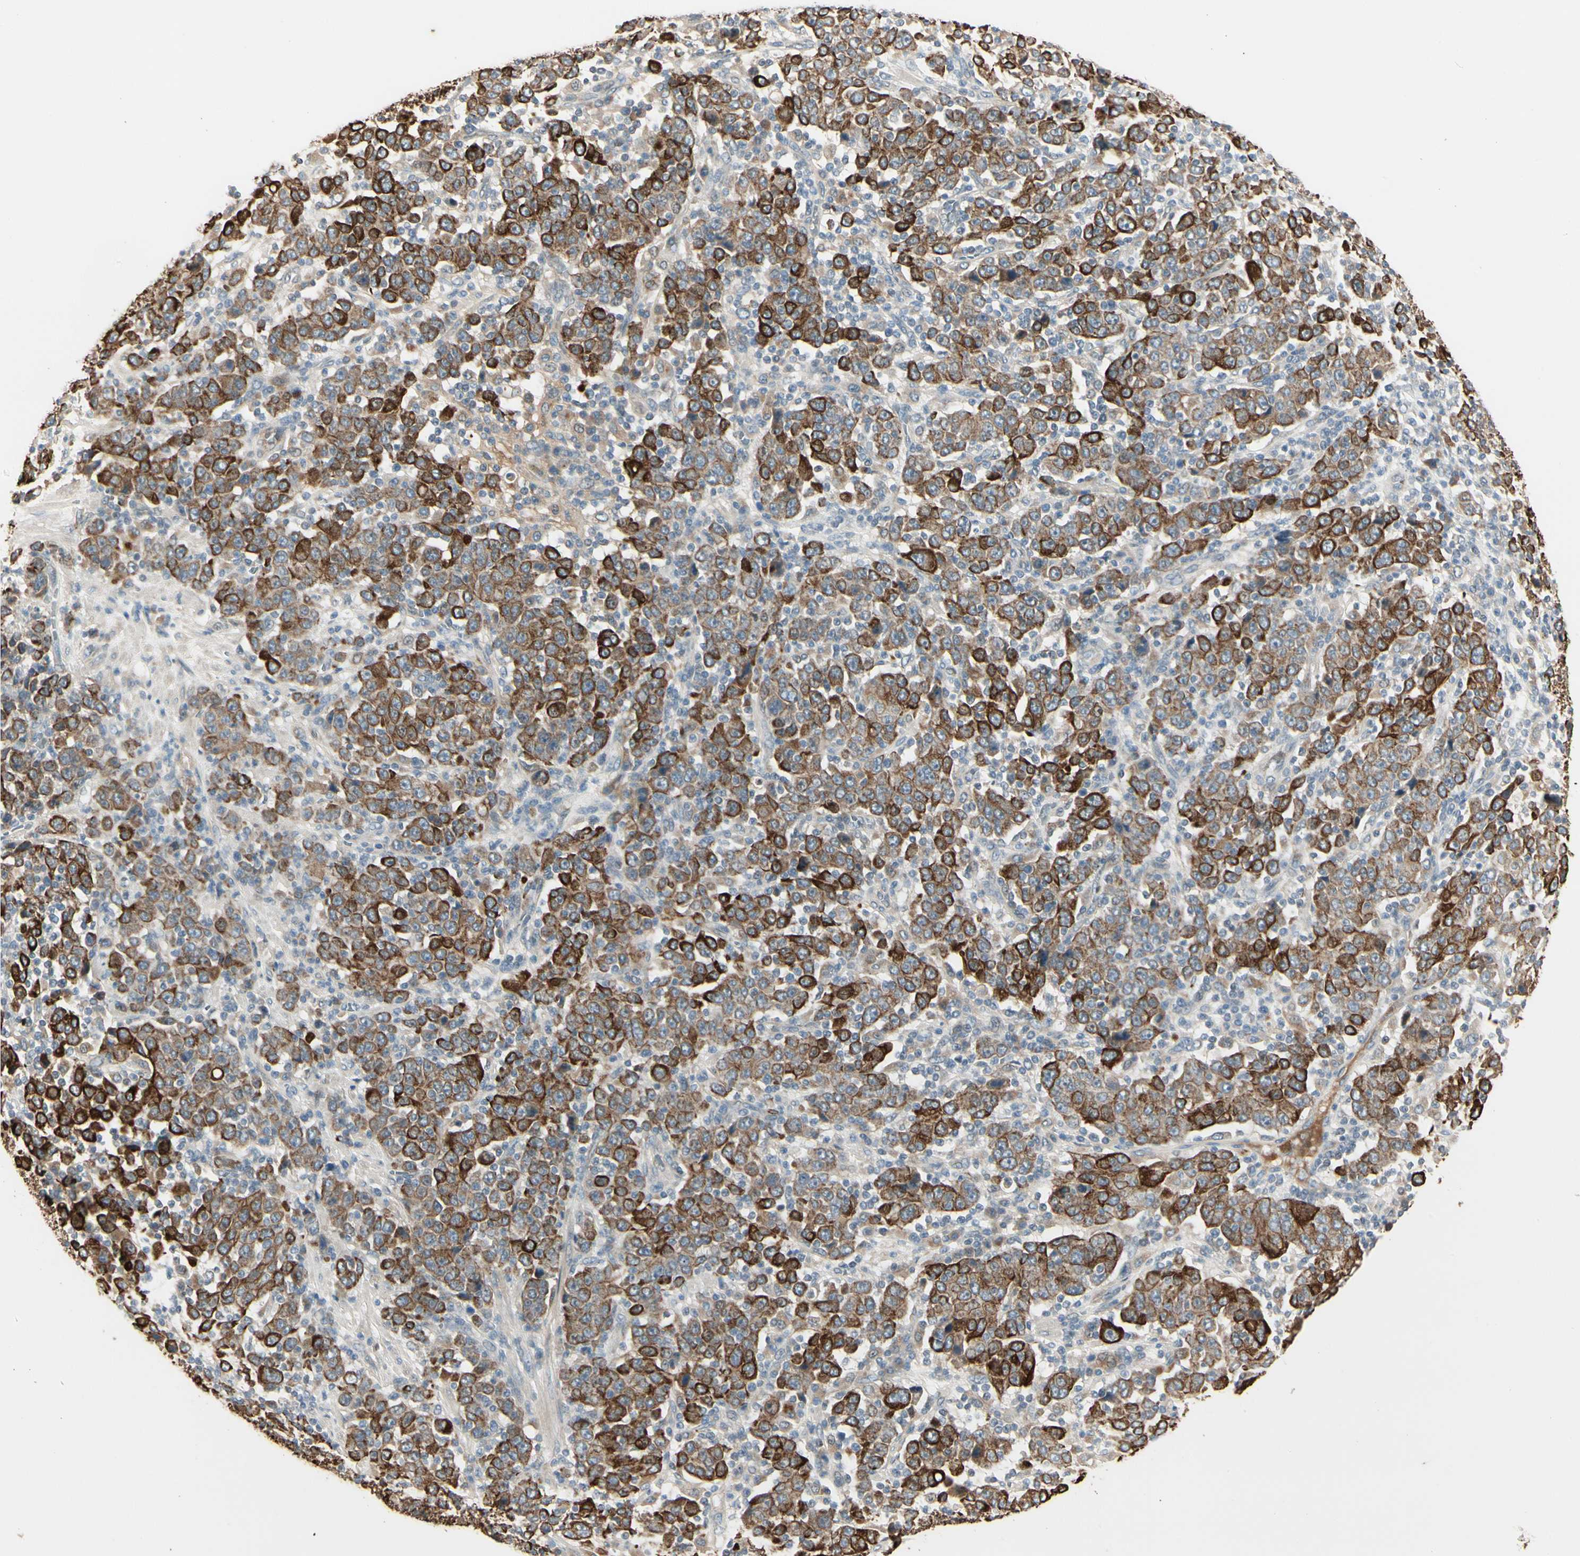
{"staining": {"intensity": "strong", "quantity": ">75%", "location": "cytoplasmic/membranous"}, "tissue": "stomach cancer", "cell_type": "Tumor cells", "image_type": "cancer", "snomed": [{"axis": "morphology", "description": "Normal tissue, NOS"}, {"axis": "morphology", "description": "Adenocarcinoma, NOS"}, {"axis": "topography", "description": "Stomach, upper"}, {"axis": "topography", "description": "Stomach"}], "caption": "Adenocarcinoma (stomach) stained for a protein (brown) shows strong cytoplasmic/membranous positive positivity in approximately >75% of tumor cells.", "gene": "SKIL", "patient": {"sex": "male", "age": 59}}